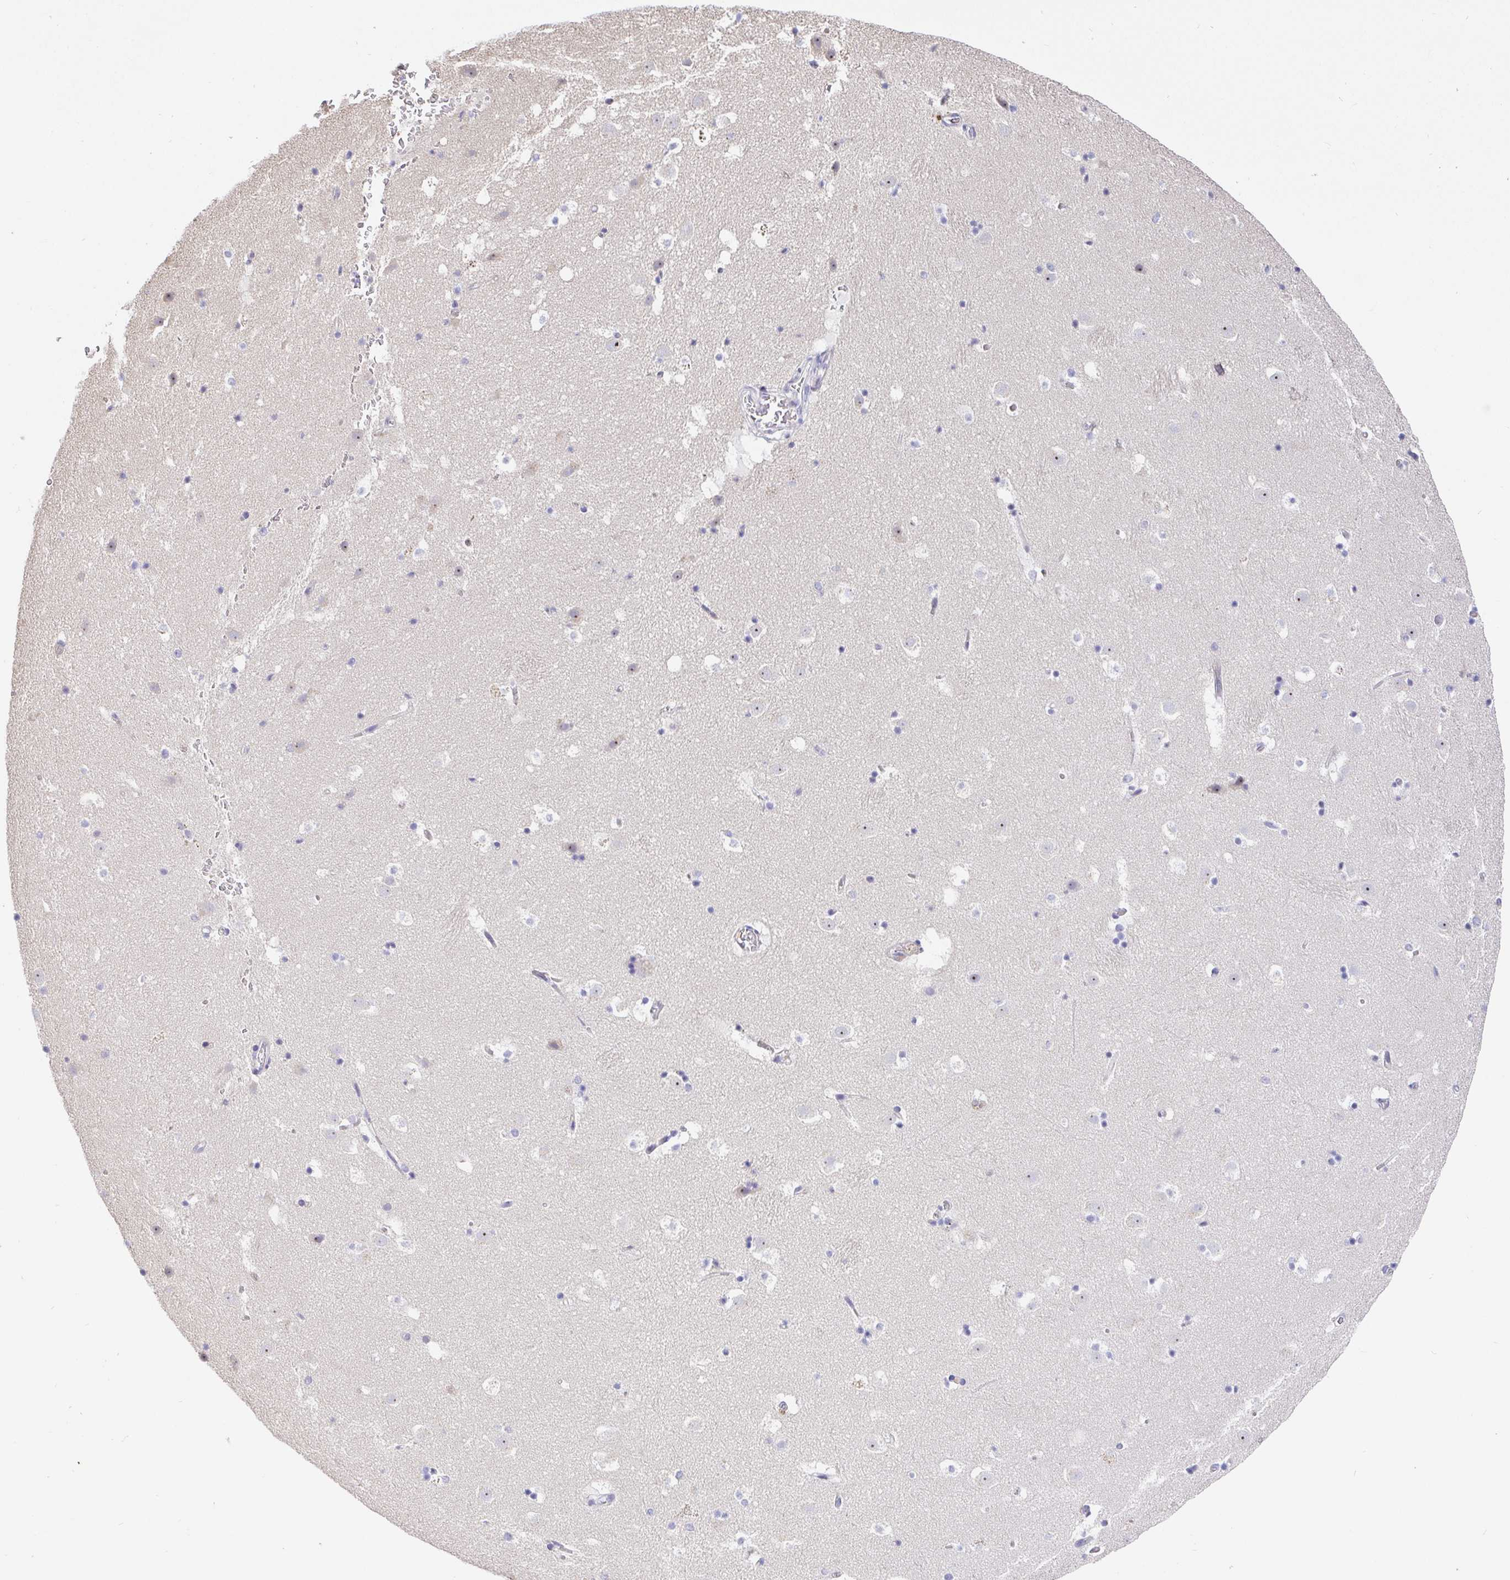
{"staining": {"intensity": "negative", "quantity": "none", "location": "none"}, "tissue": "caudate", "cell_type": "Glial cells", "image_type": "normal", "snomed": [{"axis": "morphology", "description": "Normal tissue, NOS"}, {"axis": "topography", "description": "Lateral ventricle wall"}], "caption": "Glial cells are negative for protein expression in benign human caudate. Nuclei are stained in blue.", "gene": "TIMELESS", "patient": {"sex": "male", "age": 37}}